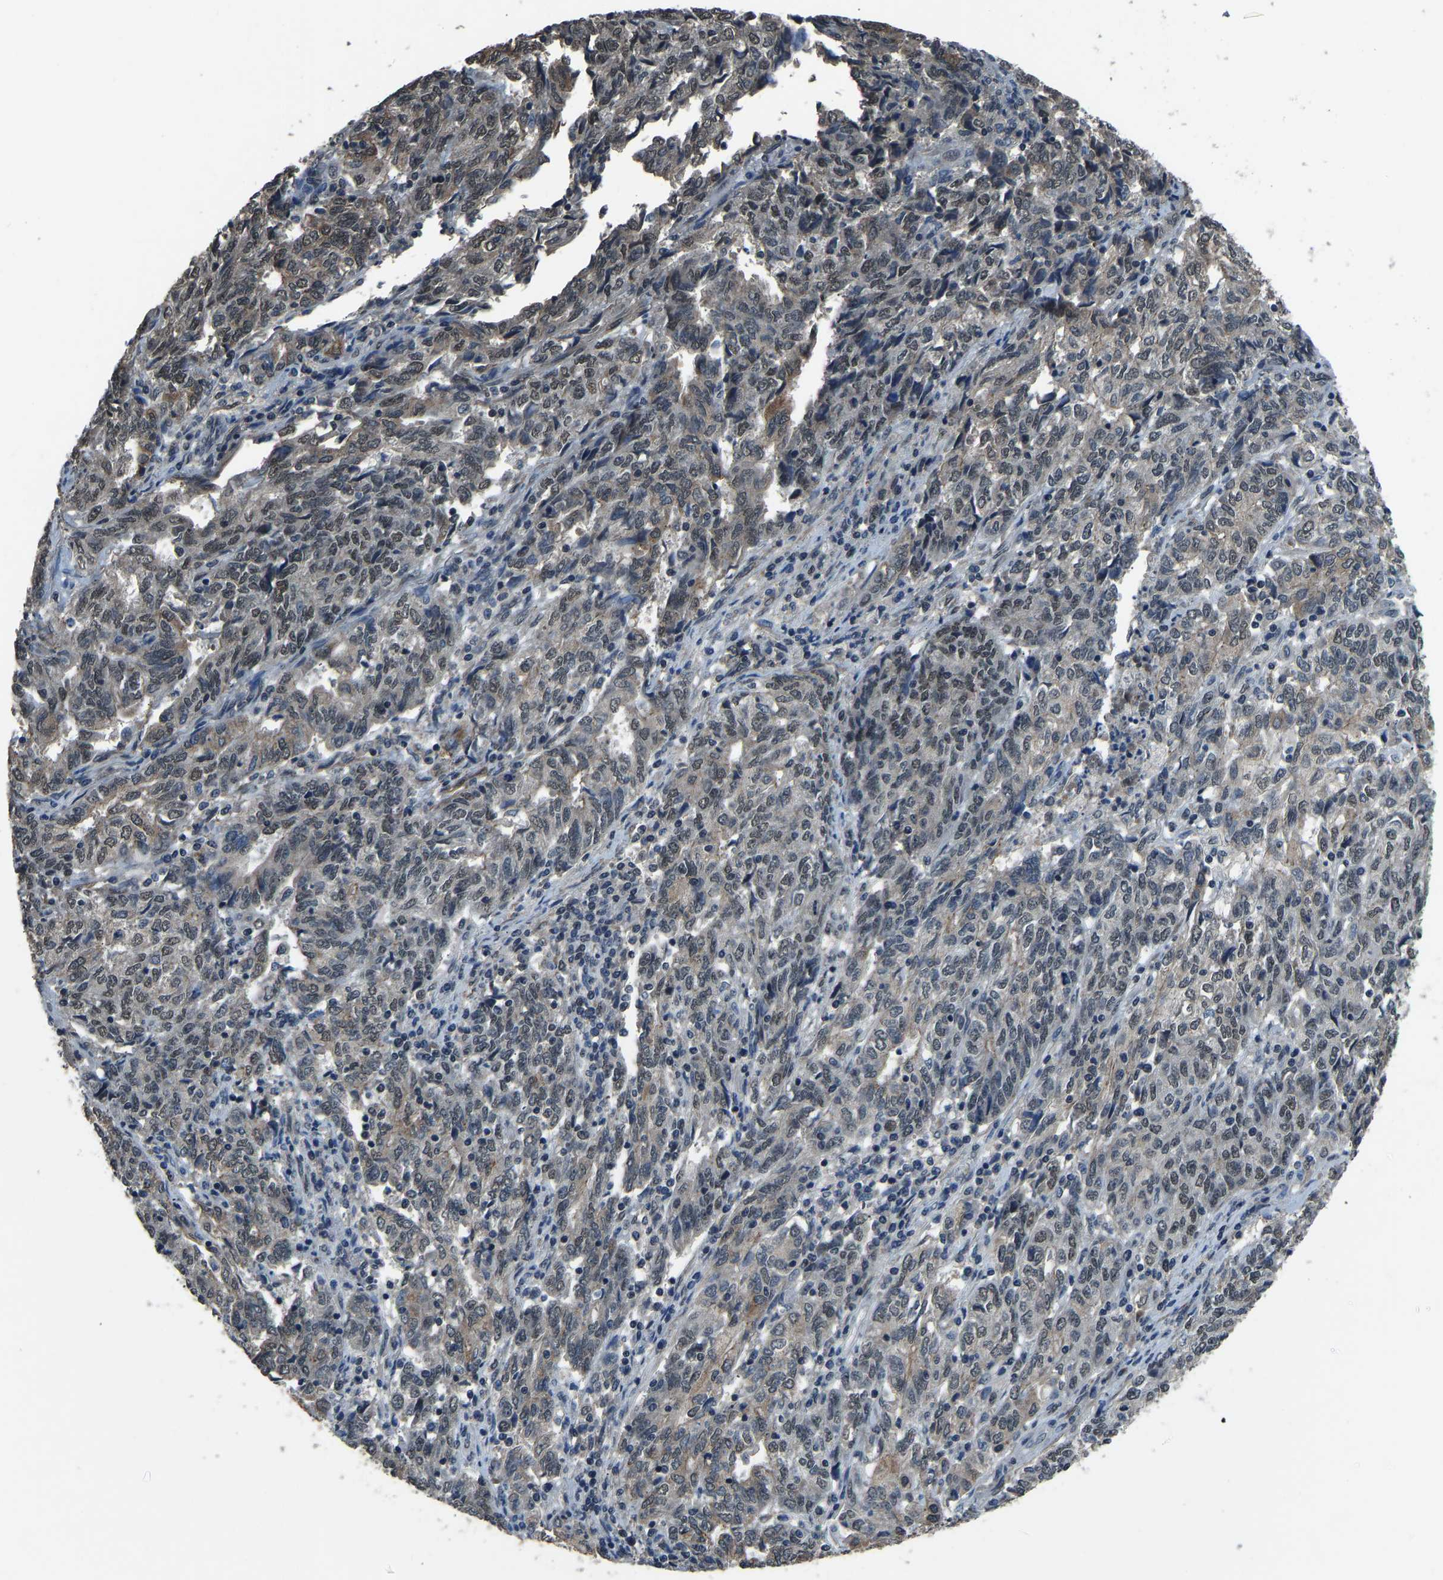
{"staining": {"intensity": "weak", "quantity": ">75%", "location": "nuclear"}, "tissue": "endometrial cancer", "cell_type": "Tumor cells", "image_type": "cancer", "snomed": [{"axis": "morphology", "description": "Adenocarcinoma, NOS"}, {"axis": "topography", "description": "Endometrium"}], "caption": "Immunohistochemistry (IHC) (DAB (3,3'-diaminobenzidine)) staining of adenocarcinoma (endometrial) shows weak nuclear protein expression in approximately >75% of tumor cells. (IHC, brightfield microscopy, high magnification).", "gene": "TOX4", "patient": {"sex": "female", "age": 80}}